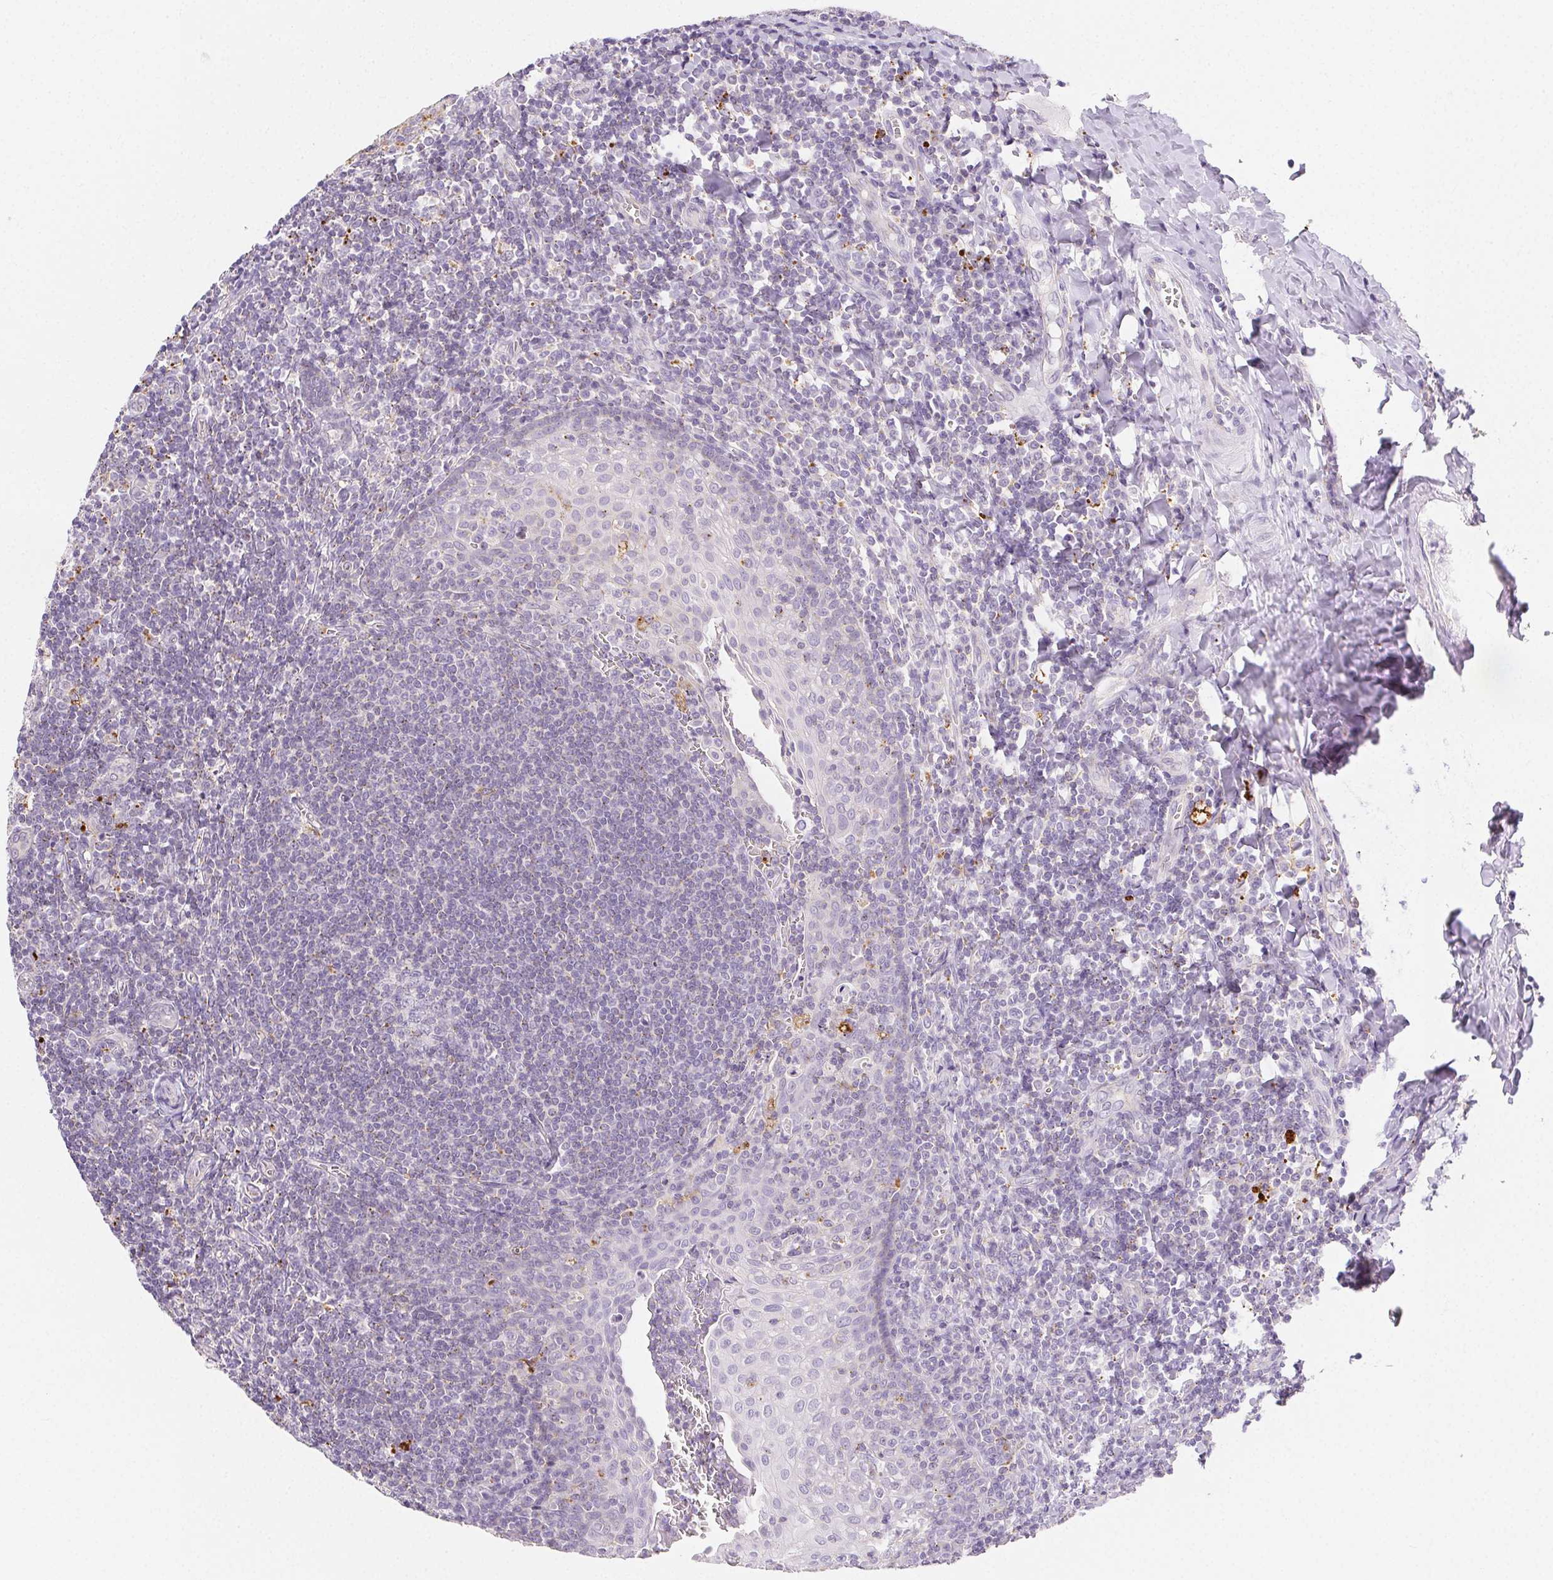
{"staining": {"intensity": "strong", "quantity": "<25%", "location": "cytoplasmic/membranous"}, "tissue": "tonsil", "cell_type": "Germinal center cells", "image_type": "normal", "snomed": [{"axis": "morphology", "description": "Normal tissue, NOS"}, {"axis": "morphology", "description": "Inflammation, NOS"}, {"axis": "topography", "description": "Tonsil"}], "caption": "A micrograph of human tonsil stained for a protein reveals strong cytoplasmic/membranous brown staining in germinal center cells. Using DAB (3,3'-diaminobenzidine) (brown) and hematoxylin (blue) stains, captured at high magnification using brightfield microscopy.", "gene": "LIPA", "patient": {"sex": "female", "age": 31}}